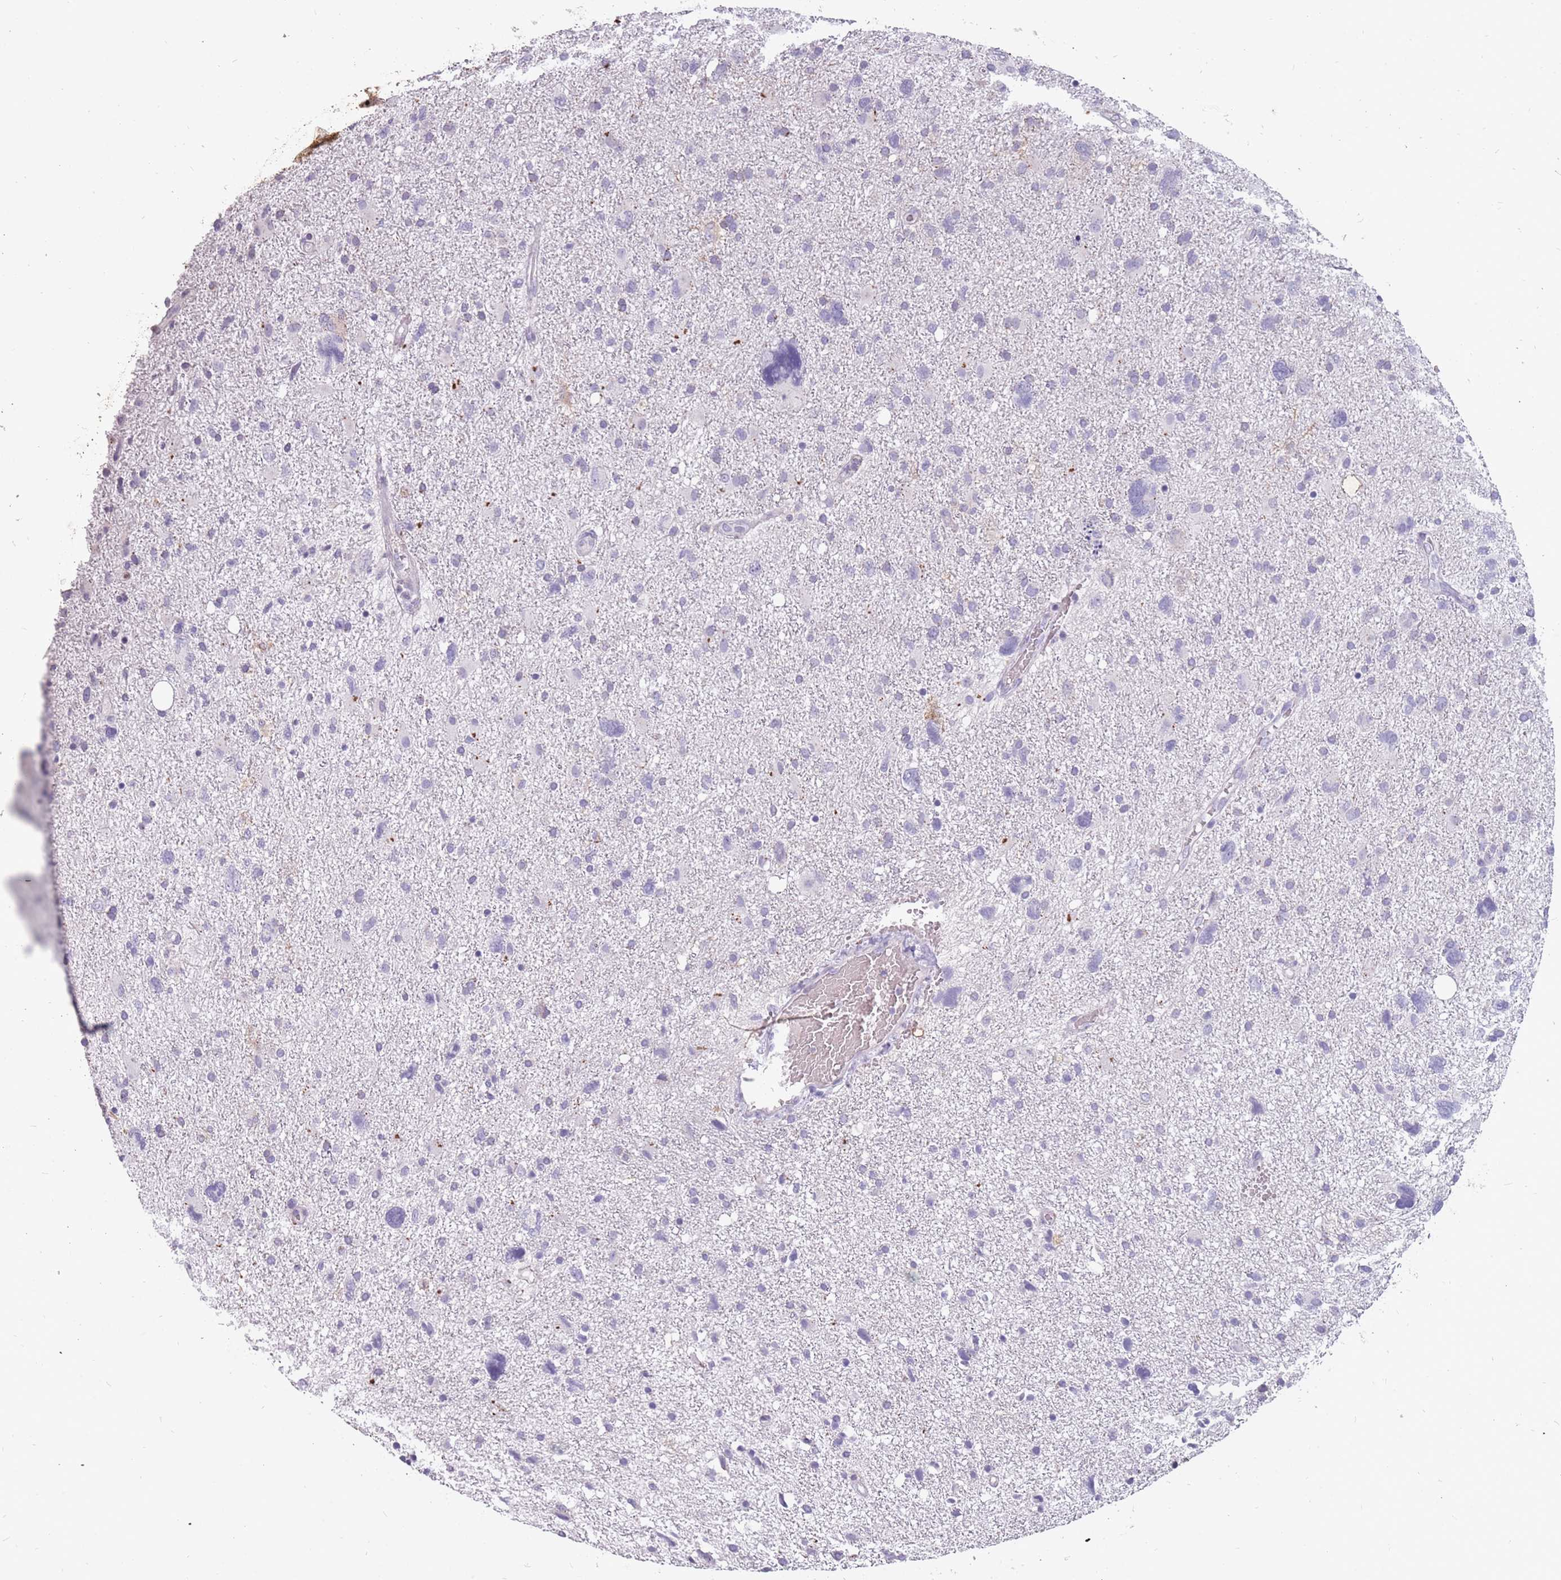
{"staining": {"intensity": "negative", "quantity": "none", "location": "none"}, "tissue": "glioma", "cell_type": "Tumor cells", "image_type": "cancer", "snomed": [{"axis": "morphology", "description": "Glioma, malignant, High grade"}, {"axis": "topography", "description": "Brain"}], "caption": "DAB immunohistochemical staining of malignant glioma (high-grade) displays no significant positivity in tumor cells.", "gene": "NEK6", "patient": {"sex": "male", "age": 61}}